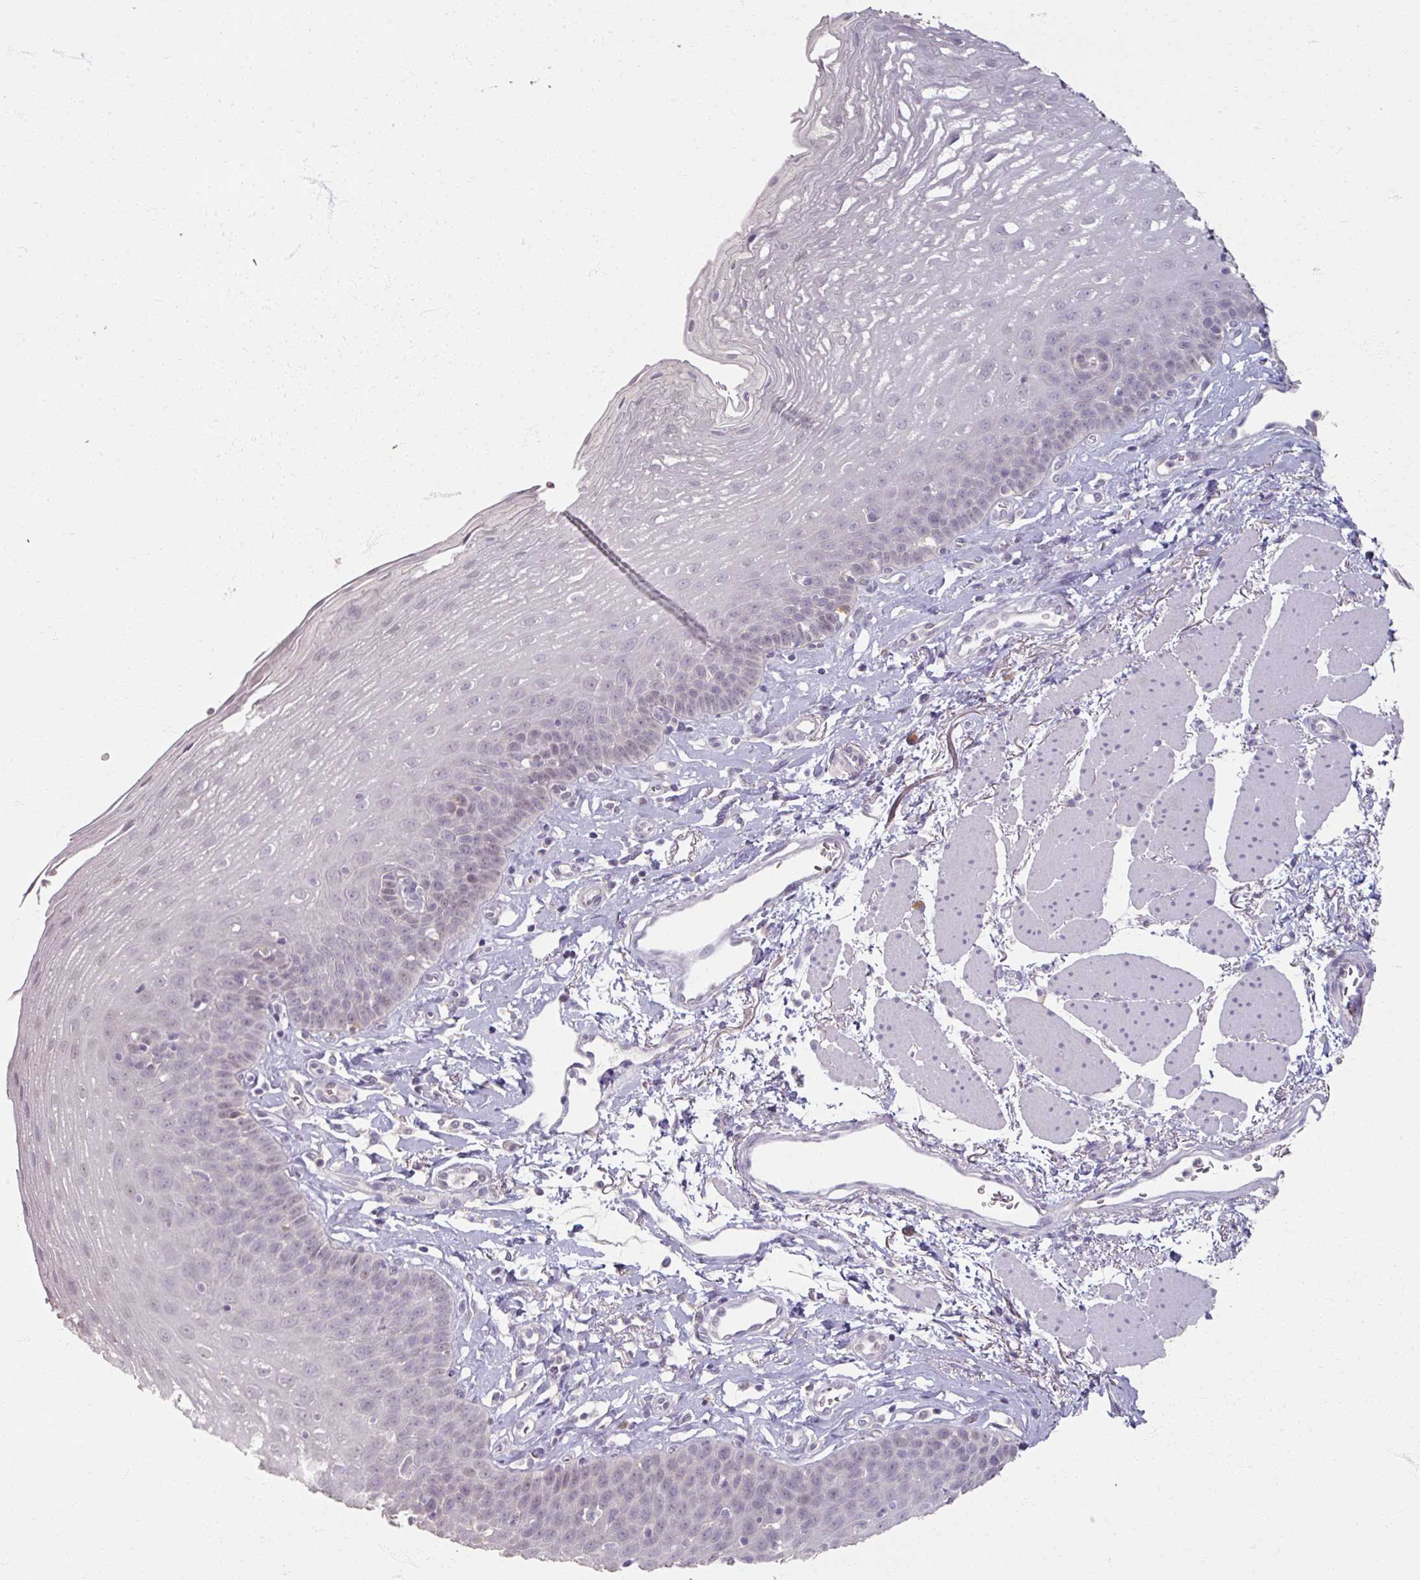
{"staining": {"intensity": "negative", "quantity": "none", "location": "none"}, "tissue": "esophagus", "cell_type": "Squamous epithelial cells", "image_type": "normal", "snomed": [{"axis": "morphology", "description": "Normal tissue, NOS"}, {"axis": "topography", "description": "Esophagus"}], "caption": "A high-resolution image shows IHC staining of unremarkable esophagus, which shows no significant staining in squamous epithelial cells. (DAB (3,3'-diaminobenzidine) immunohistochemistry with hematoxylin counter stain).", "gene": "SOX11", "patient": {"sex": "female", "age": 81}}